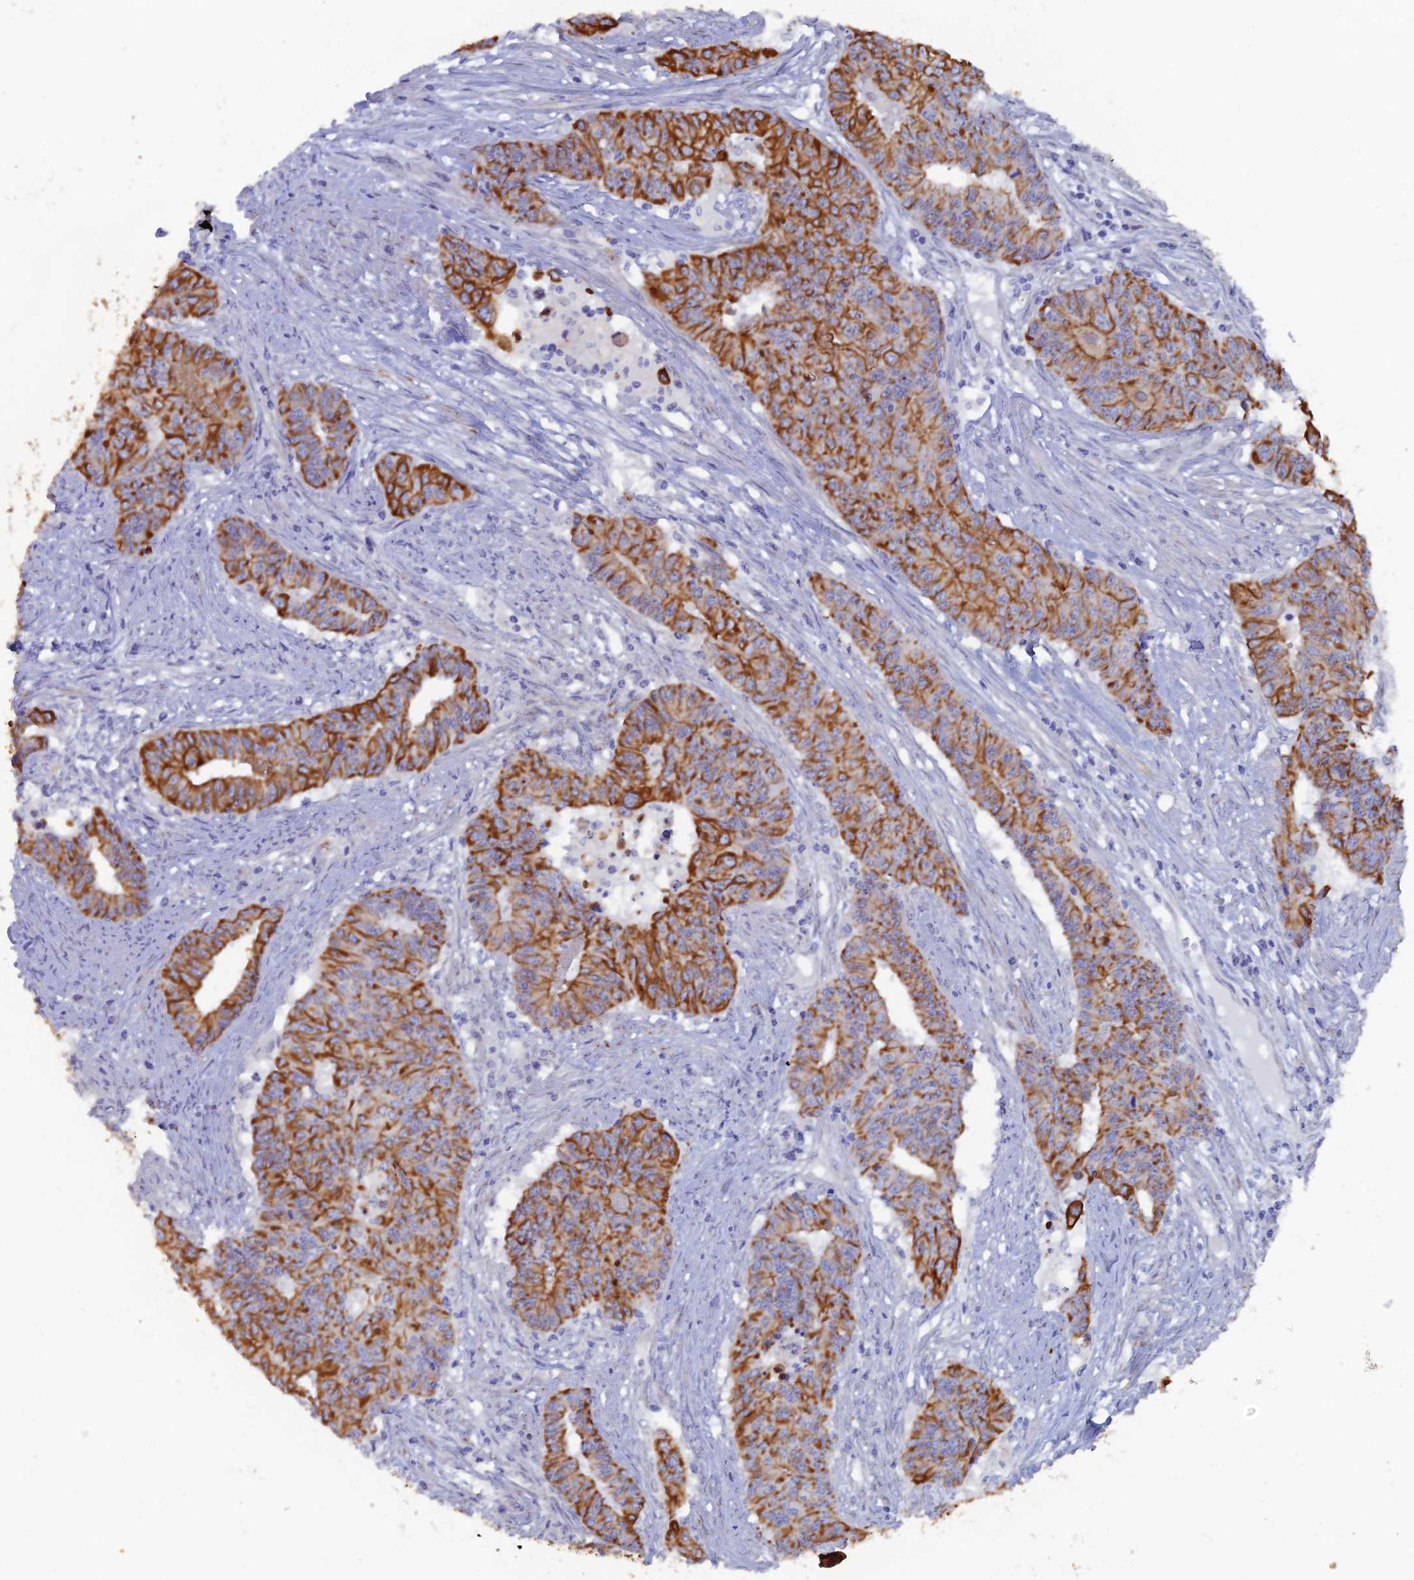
{"staining": {"intensity": "strong", "quantity": ">75%", "location": "cytoplasmic/membranous"}, "tissue": "endometrial cancer", "cell_type": "Tumor cells", "image_type": "cancer", "snomed": [{"axis": "morphology", "description": "Adenocarcinoma, NOS"}, {"axis": "topography", "description": "Endometrium"}], "caption": "Immunohistochemical staining of endometrial cancer (adenocarcinoma) exhibits high levels of strong cytoplasmic/membranous positivity in approximately >75% of tumor cells.", "gene": "SRFBP1", "patient": {"sex": "female", "age": 59}}